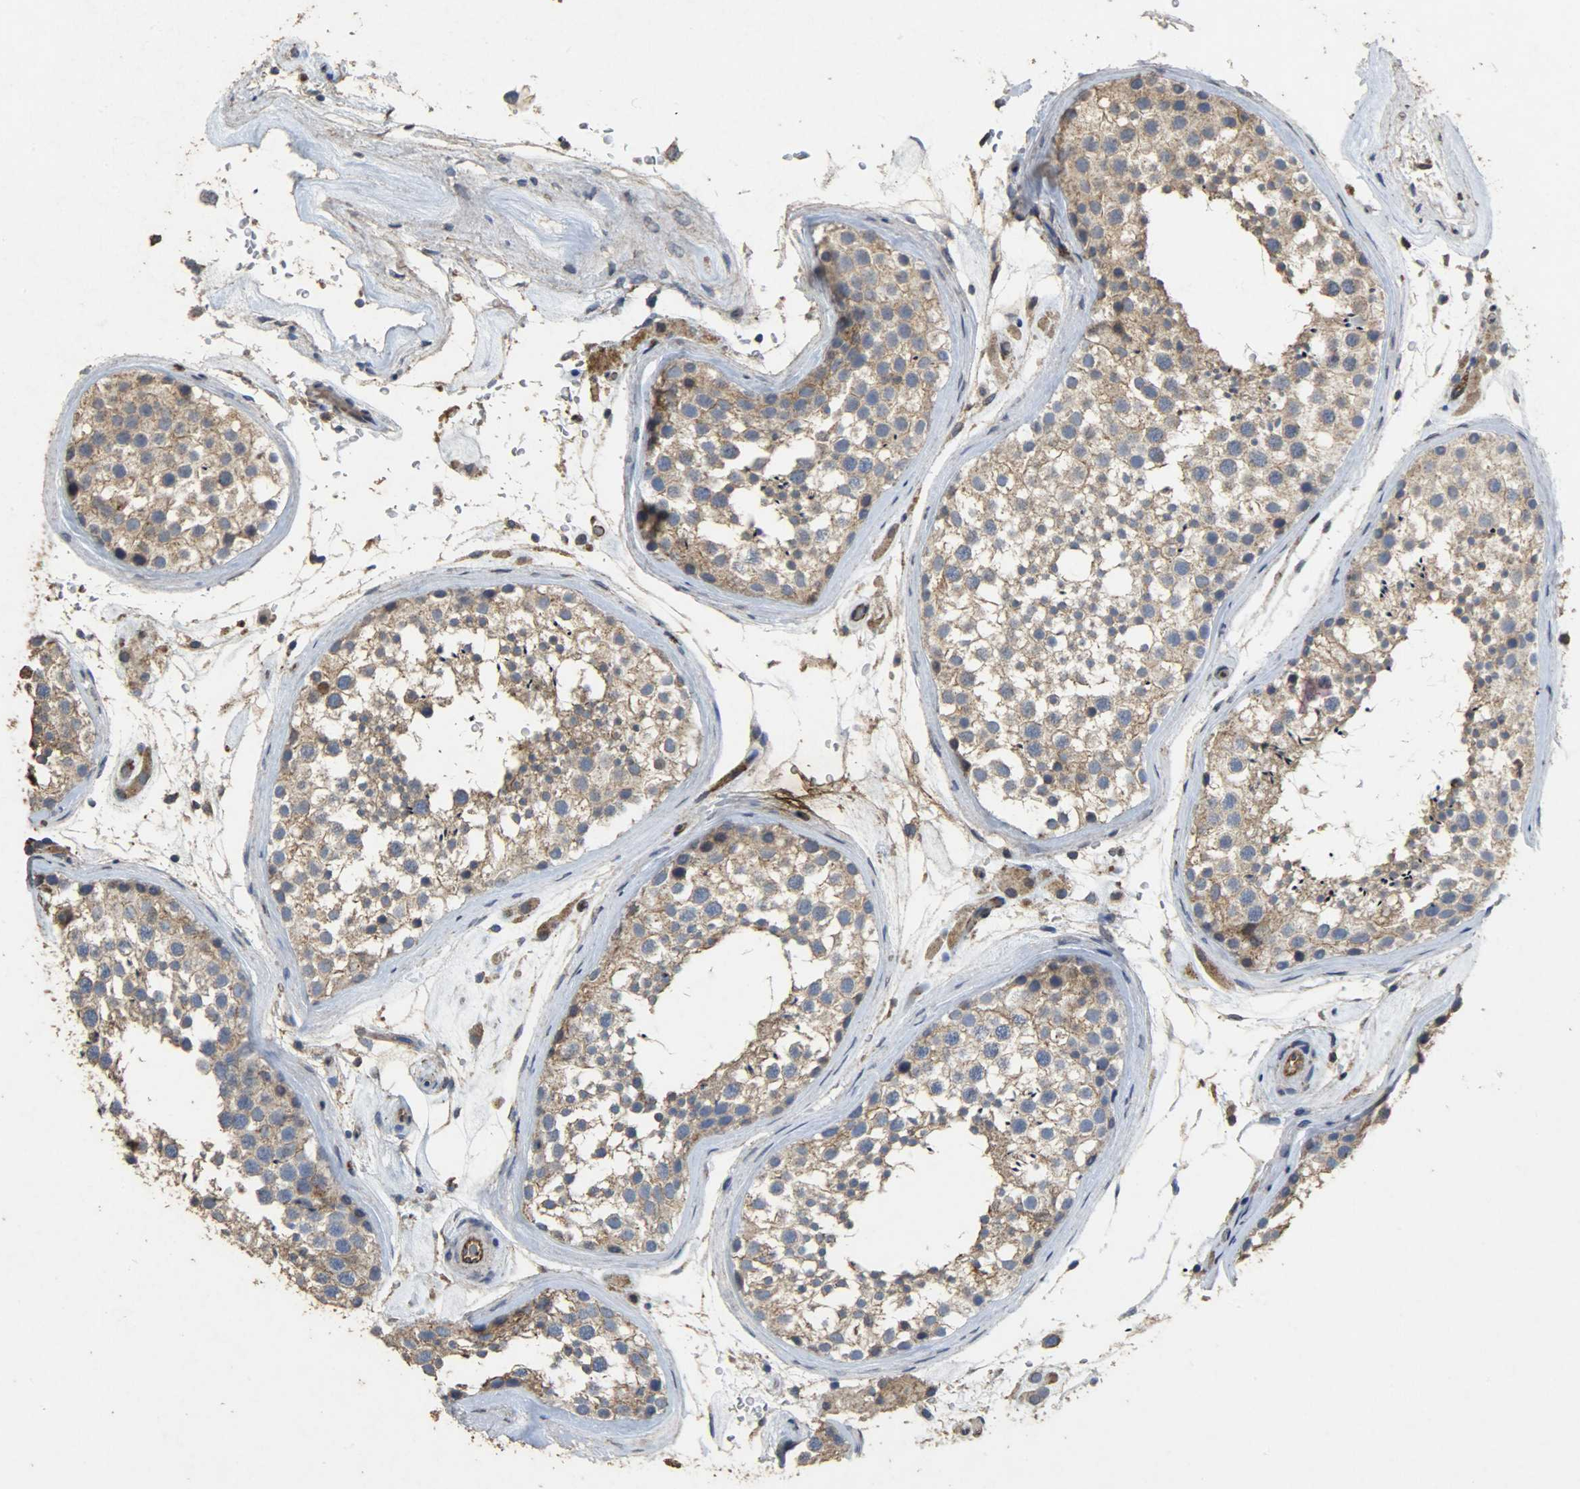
{"staining": {"intensity": "moderate", "quantity": ">75%", "location": "cytoplasmic/membranous"}, "tissue": "testis", "cell_type": "Cells in seminiferous ducts", "image_type": "normal", "snomed": [{"axis": "morphology", "description": "Normal tissue, NOS"}, {"axis": "topography", "description": "Testis"}], "caption": "Human testis stained with a protein marker reveals moderate staining in cells in seminiferous ducts.", "gene": "TPM4", "patient": {"sex": "male", "age": 46}}